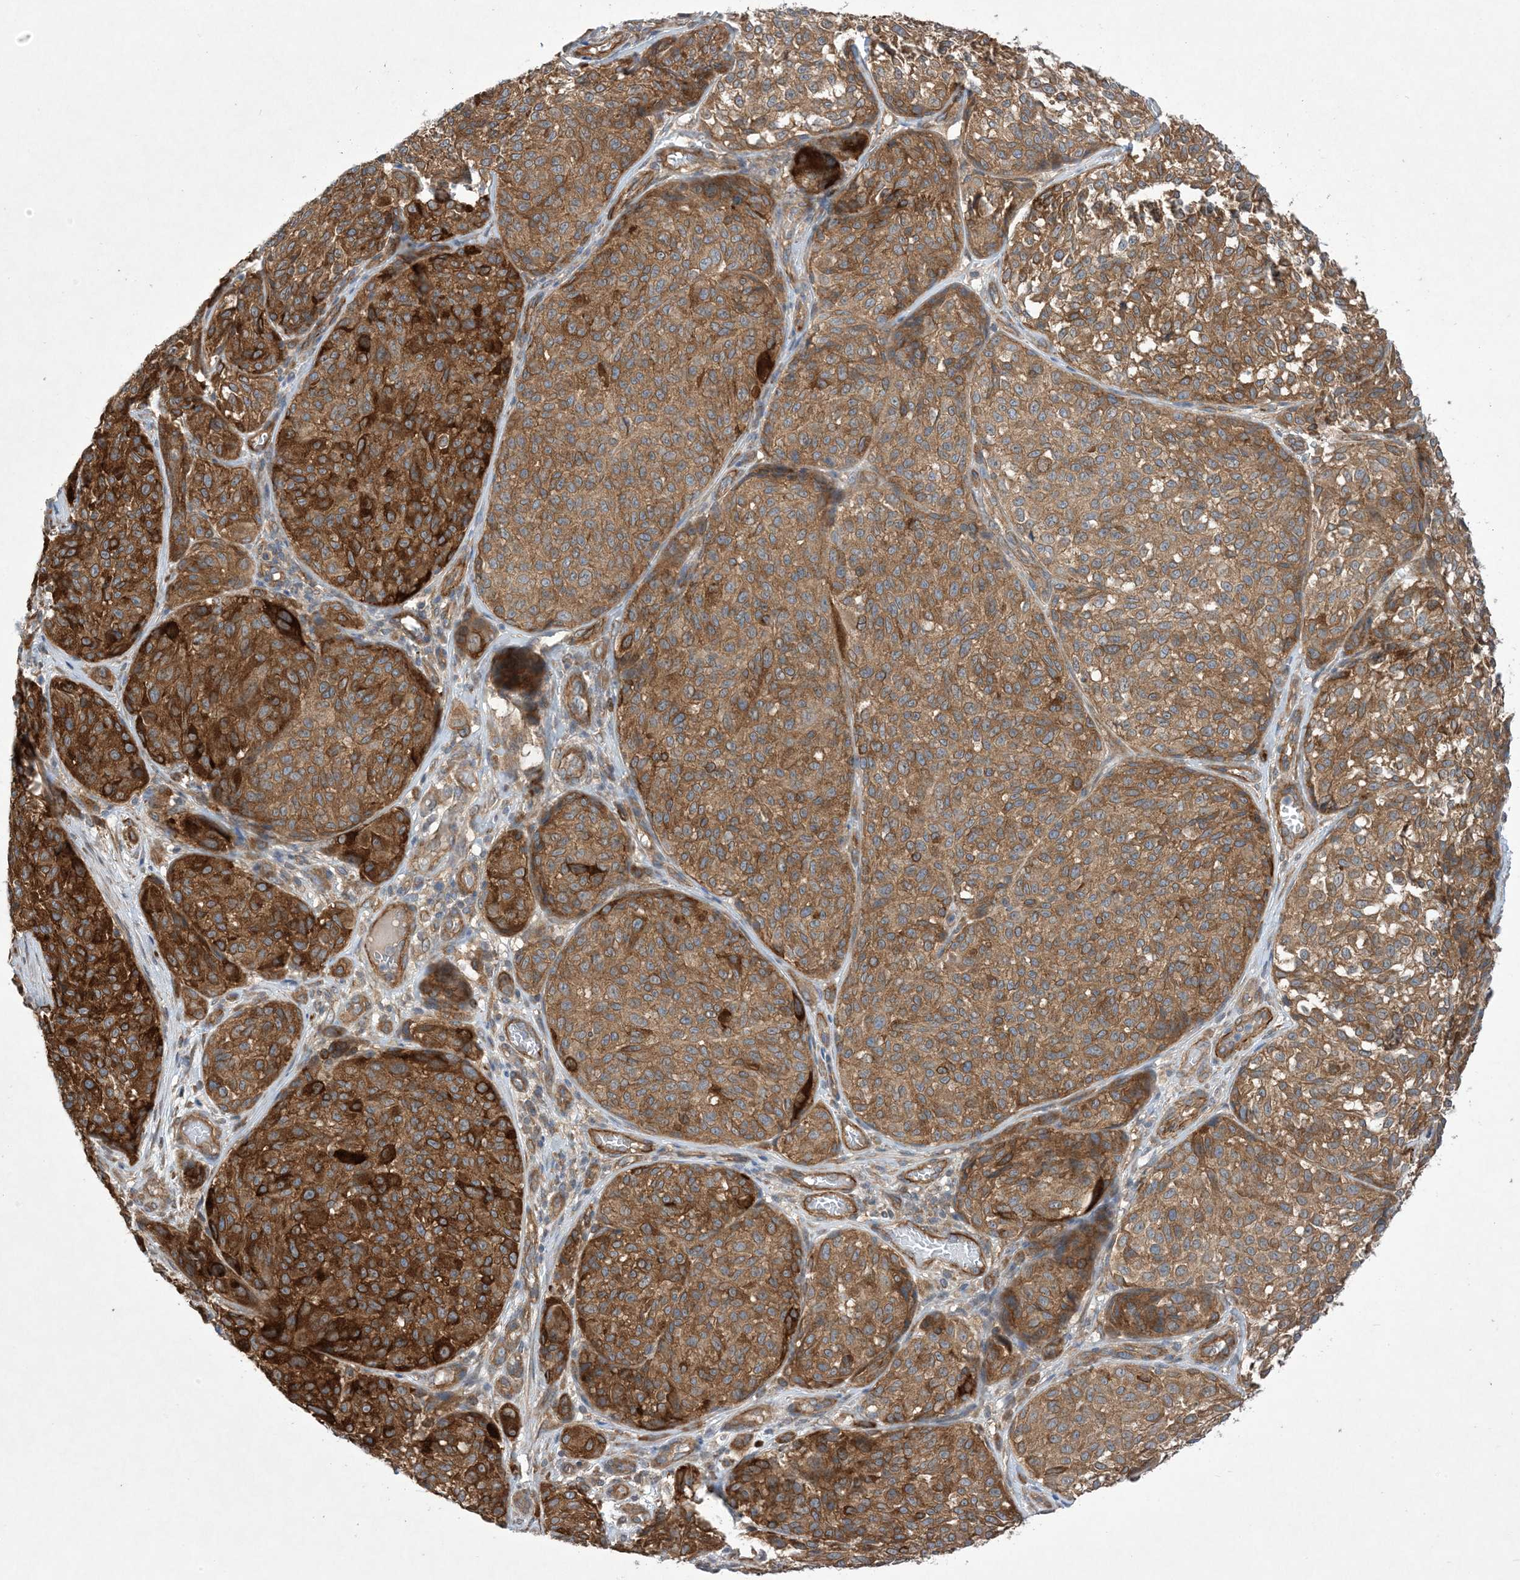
{"staining": {"intensity": "strong", "quantity": ">75%", "location": "cytoplasmic/membranous"}, "tissue": "melanoma", "cell_type": "Tumor cells", "image_type": "cancer", "snomed": [{"axis": "morphology", "description": "Malignant melanoma, NOS"}, {"axis": "topography", "description": "Skin"}], "caption": "Immunohistochemical staining of malignant melanoma reveals high levels of strong cytoplasmic/membranous expression in approximately >75% of tumor cells. Nuclei are stained in blue.", "gene": "EHBP1", "patient": {"sex": "male", "age": 83}}